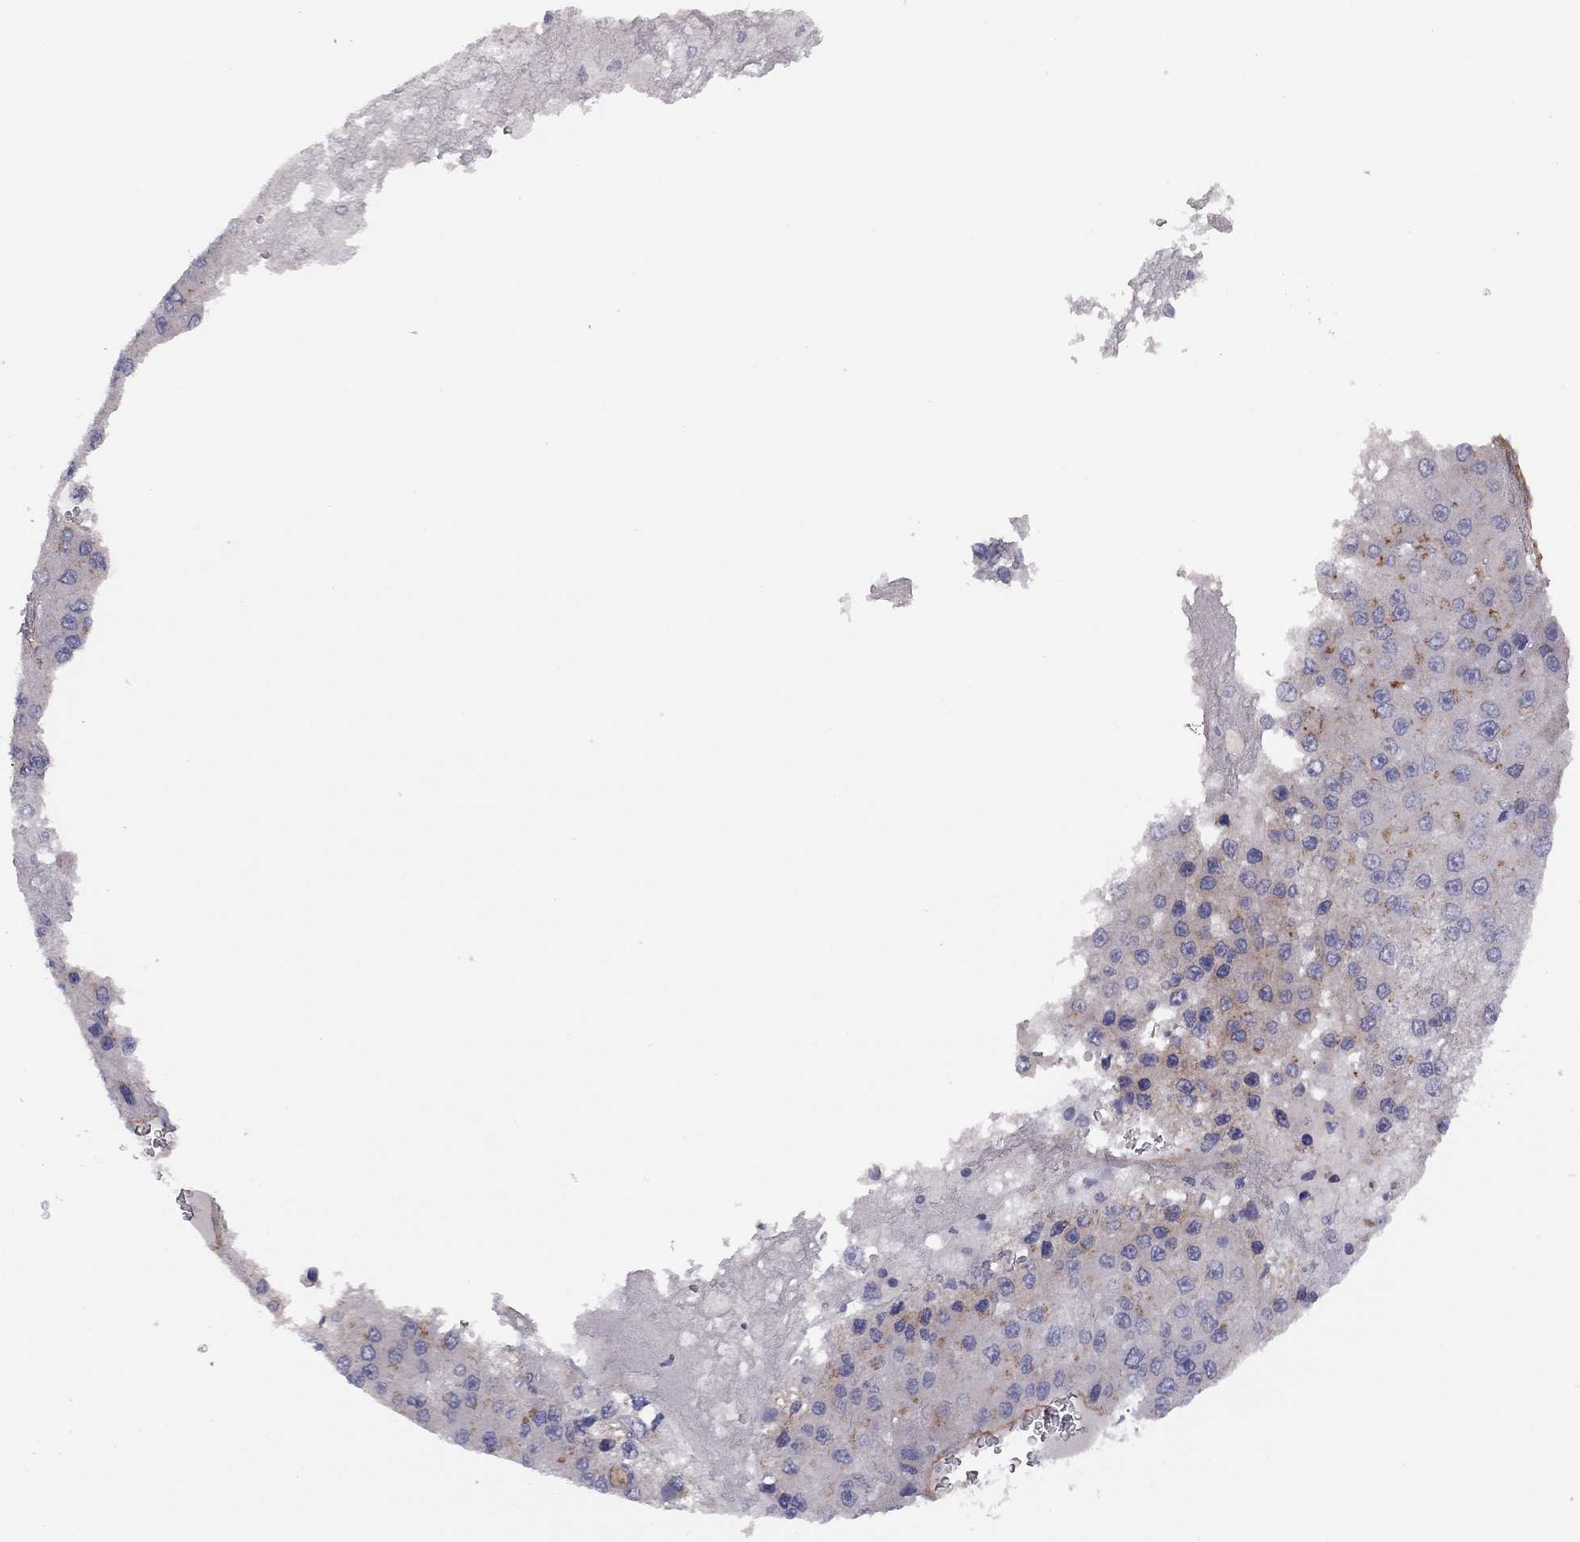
{"staining": {"intensity": "weak", "quantity": "<25%", "location": "cytoplasmic/membranous"}, "tissue": "liver cancer", "cell_type": "Tumor cells", "image_type": "cancer", "snomed": [{"axis": "morphology", "description": "Carcinoma, Hepatocellular, NOS"}, {"axis": "topography", "description": "Liver"}], "caption": "This is an immunohistochemistry (IHC) histopathology image of human liver cancer (hepatocellular carcinoma). There is no staining in tumor cells.", "gene": "EXOC3L2", "patient": {"sex": "female", "age": 73}}